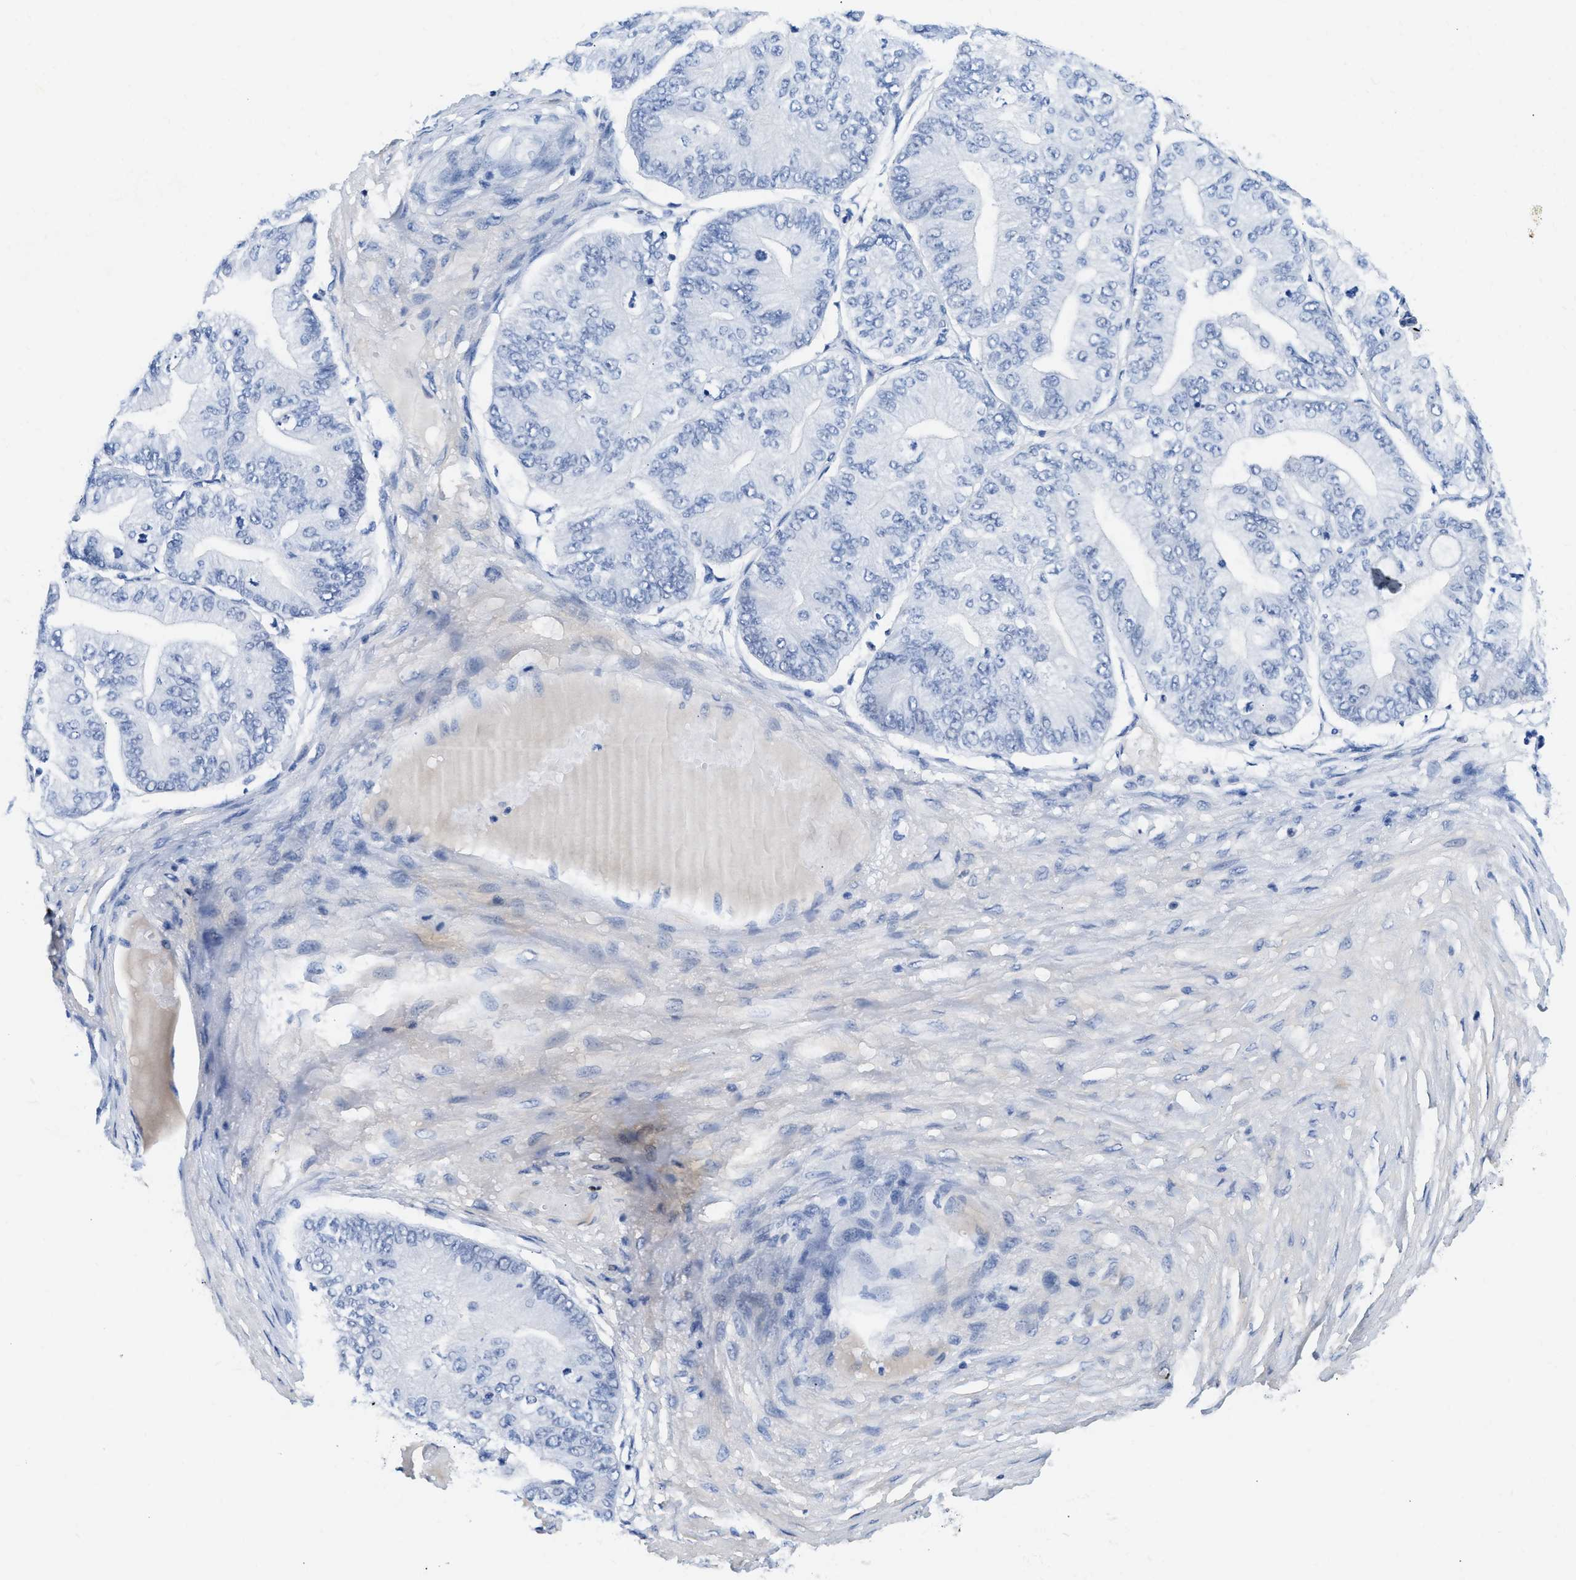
{"staining": {"intensity": "negative", "quantity": "none", "location": "none"}, "tissue": "ovarian cancer", "cell_type": "Tumor cells", "image_type": "cancer", "snomed": [{"axis": "morphology", "description": "Cystadenocarcinoma, mucinous, NOS"}, {"axis": "topography", "description": "Ovary"}], "caption": "Immunohistochemistry (IHC) histopathology image of neoplastic tissue: human ovarian cancer stained with DAB (3,3'-diaminobenzidine) shows no significant protein staining in tumor cells. (Immunohistochemistry, brightfield microscopy, high magnification).", "gene": "TCF7", "patient": {"sex": "female", "age": 61}}